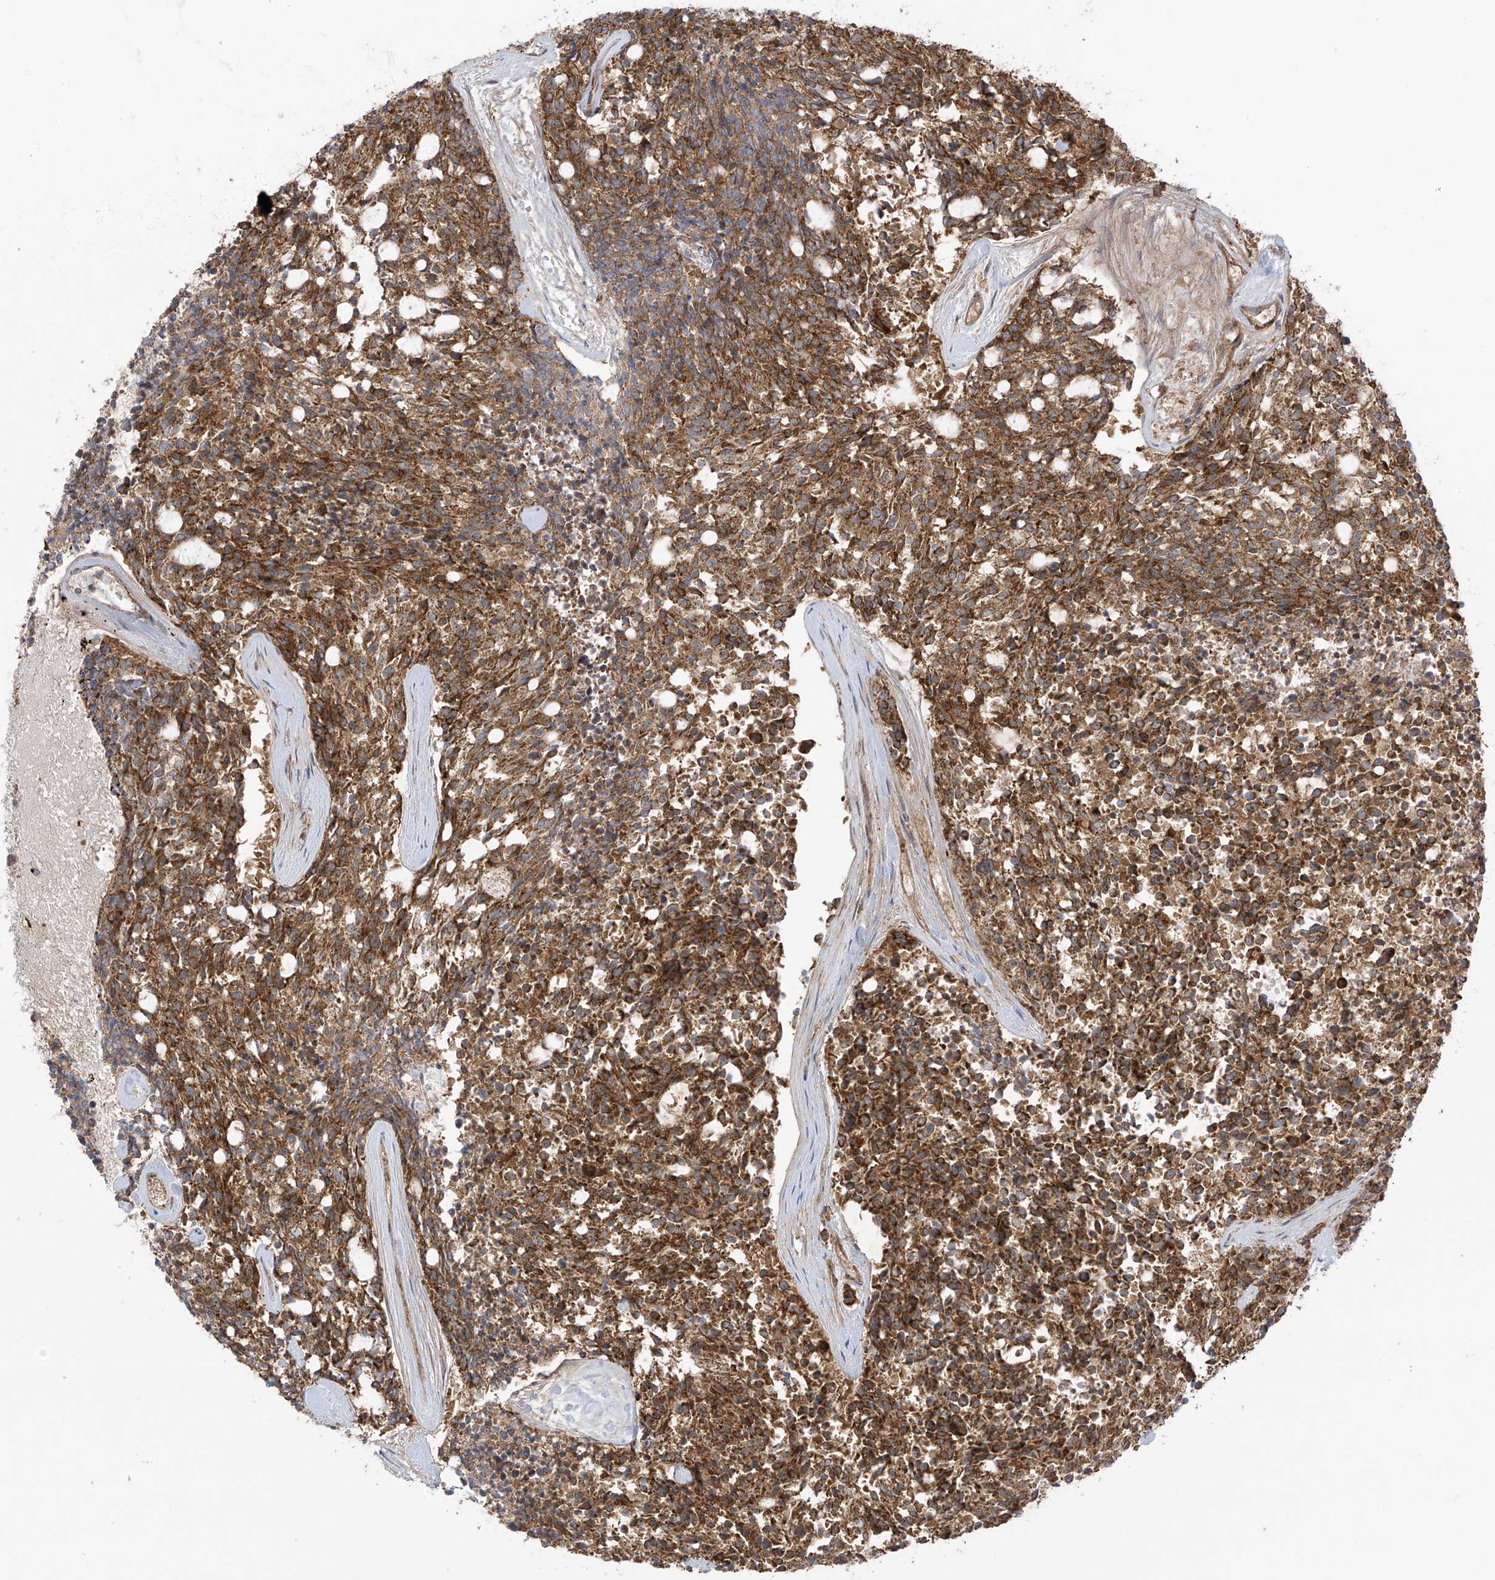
{"staining": {"intensity": "strong", "quantity": ">75%", "location": "cytoplasmic/membranous"}, "tissue": "carcinoid", "cell_type": "Tumor cells", "image_type": "cancer", "snomed": [{"axis": "morphology", "description": "Carcinoid, malignant, NOS"}, {"axis": "topography", "description": "Pancreas"}], "caption": "Protein staining of carcinoid tissue demonstrates strong cytoplasmic/membranous positivity in approximately >75% of tumor cells. Using DAB (brown) and hematoxylin (blue) stains, captured at high magnification using brightfield microscopy.", "gene": "REPS1", "patient": {"sex": "female", "age": 54}}